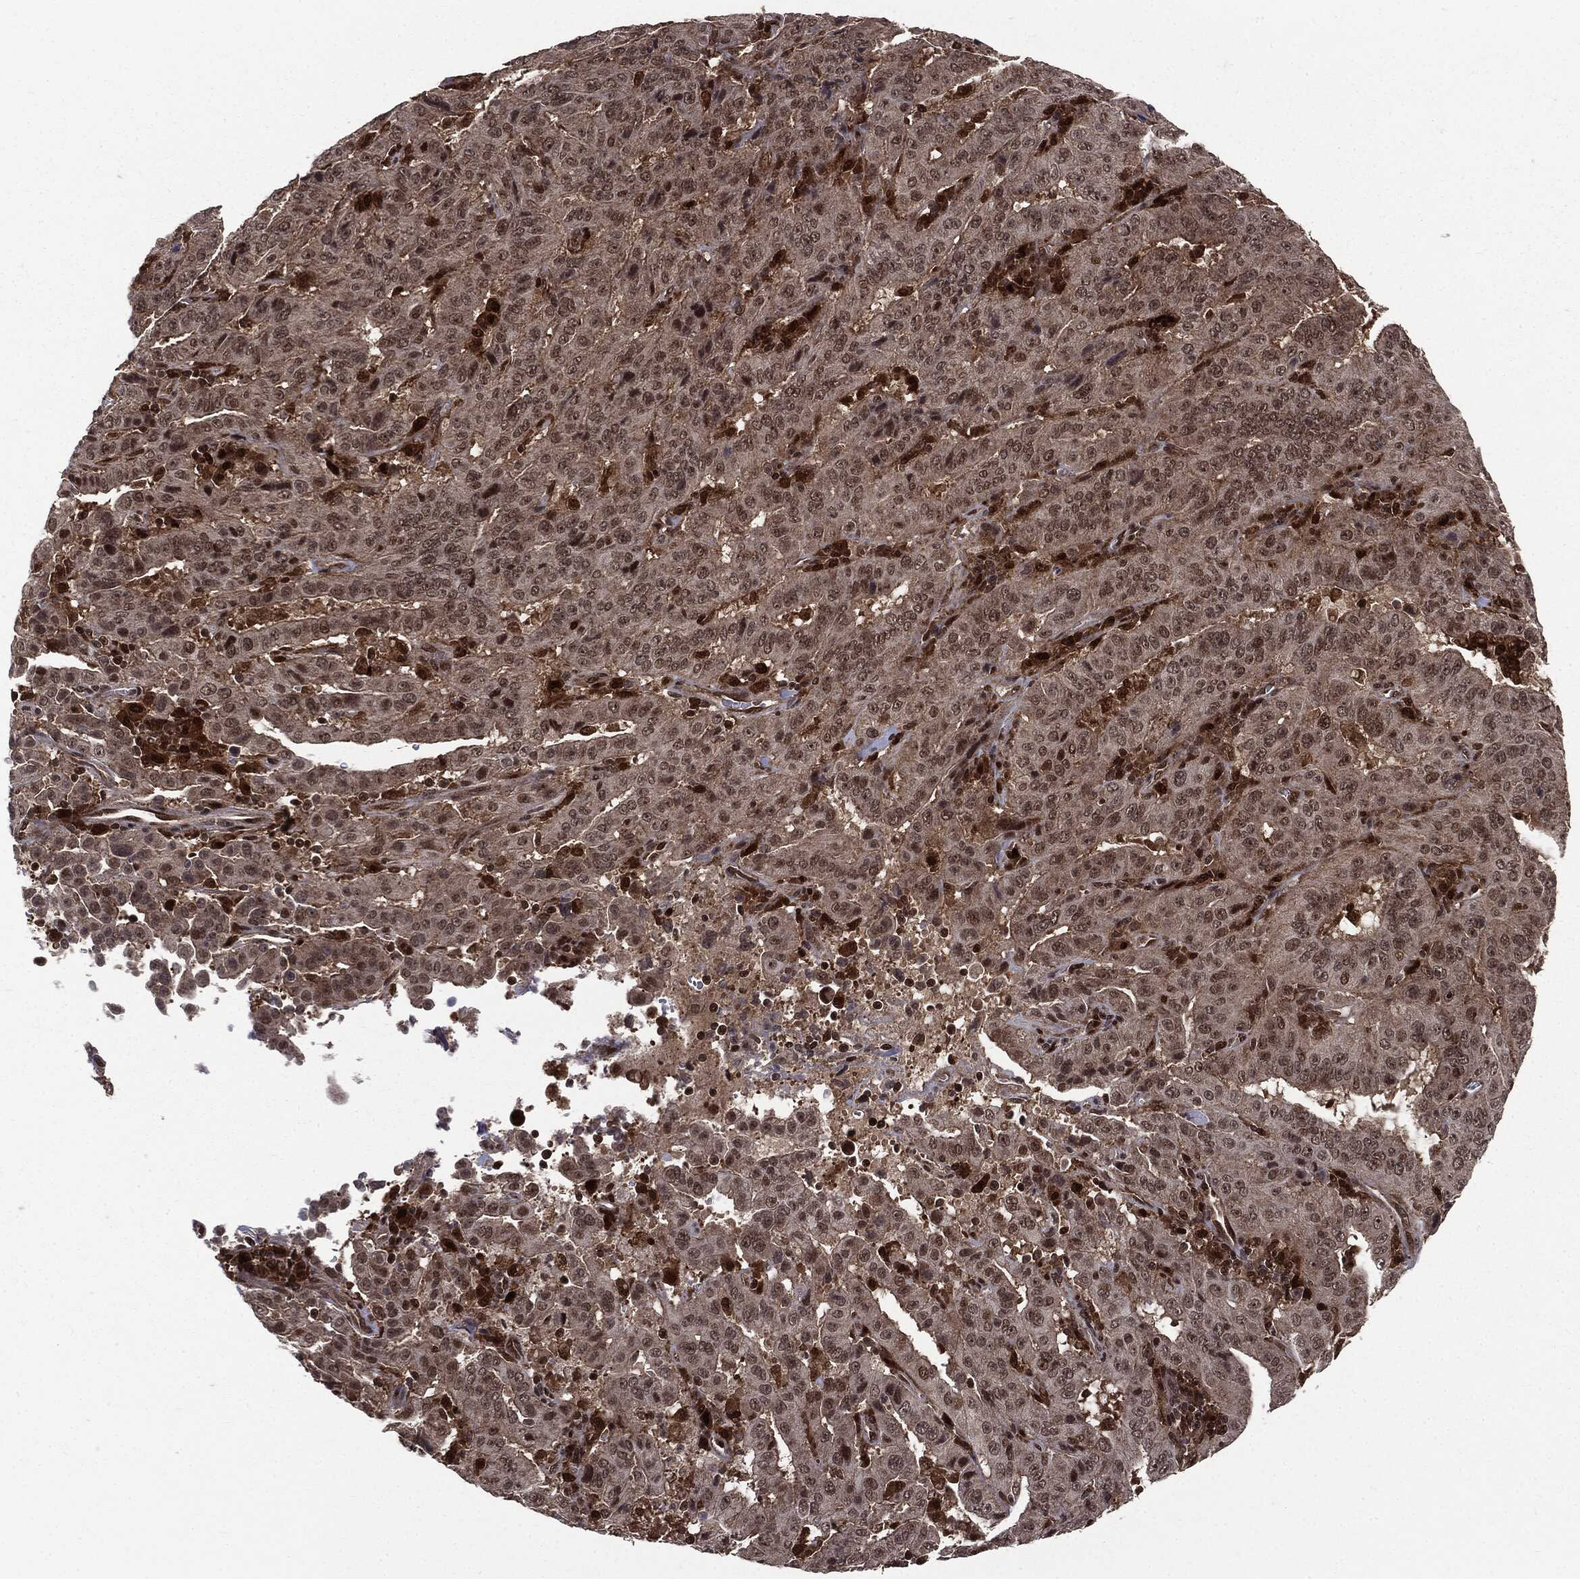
{"staining": {"intensity": "weak", "quantity": "<25%", "location": "cytoplasmic/membranous,nuclear"}, "tissue": "pancreatic cancer", "cell_type": "Tumor cells", "image_type": "cancer", "snomed": [{"axis": "morphology", "description": "Adenocarcinoma, NOS"}, {"axis": "topography", "description": "Pancreas"}], "caption": "DAB immunohistochemical staining of pancreatic adenocarcinoma displays no significant positivity in tumor cells.", "gene": "PTPA", "patient": {"sex": "male", "age": 63}}